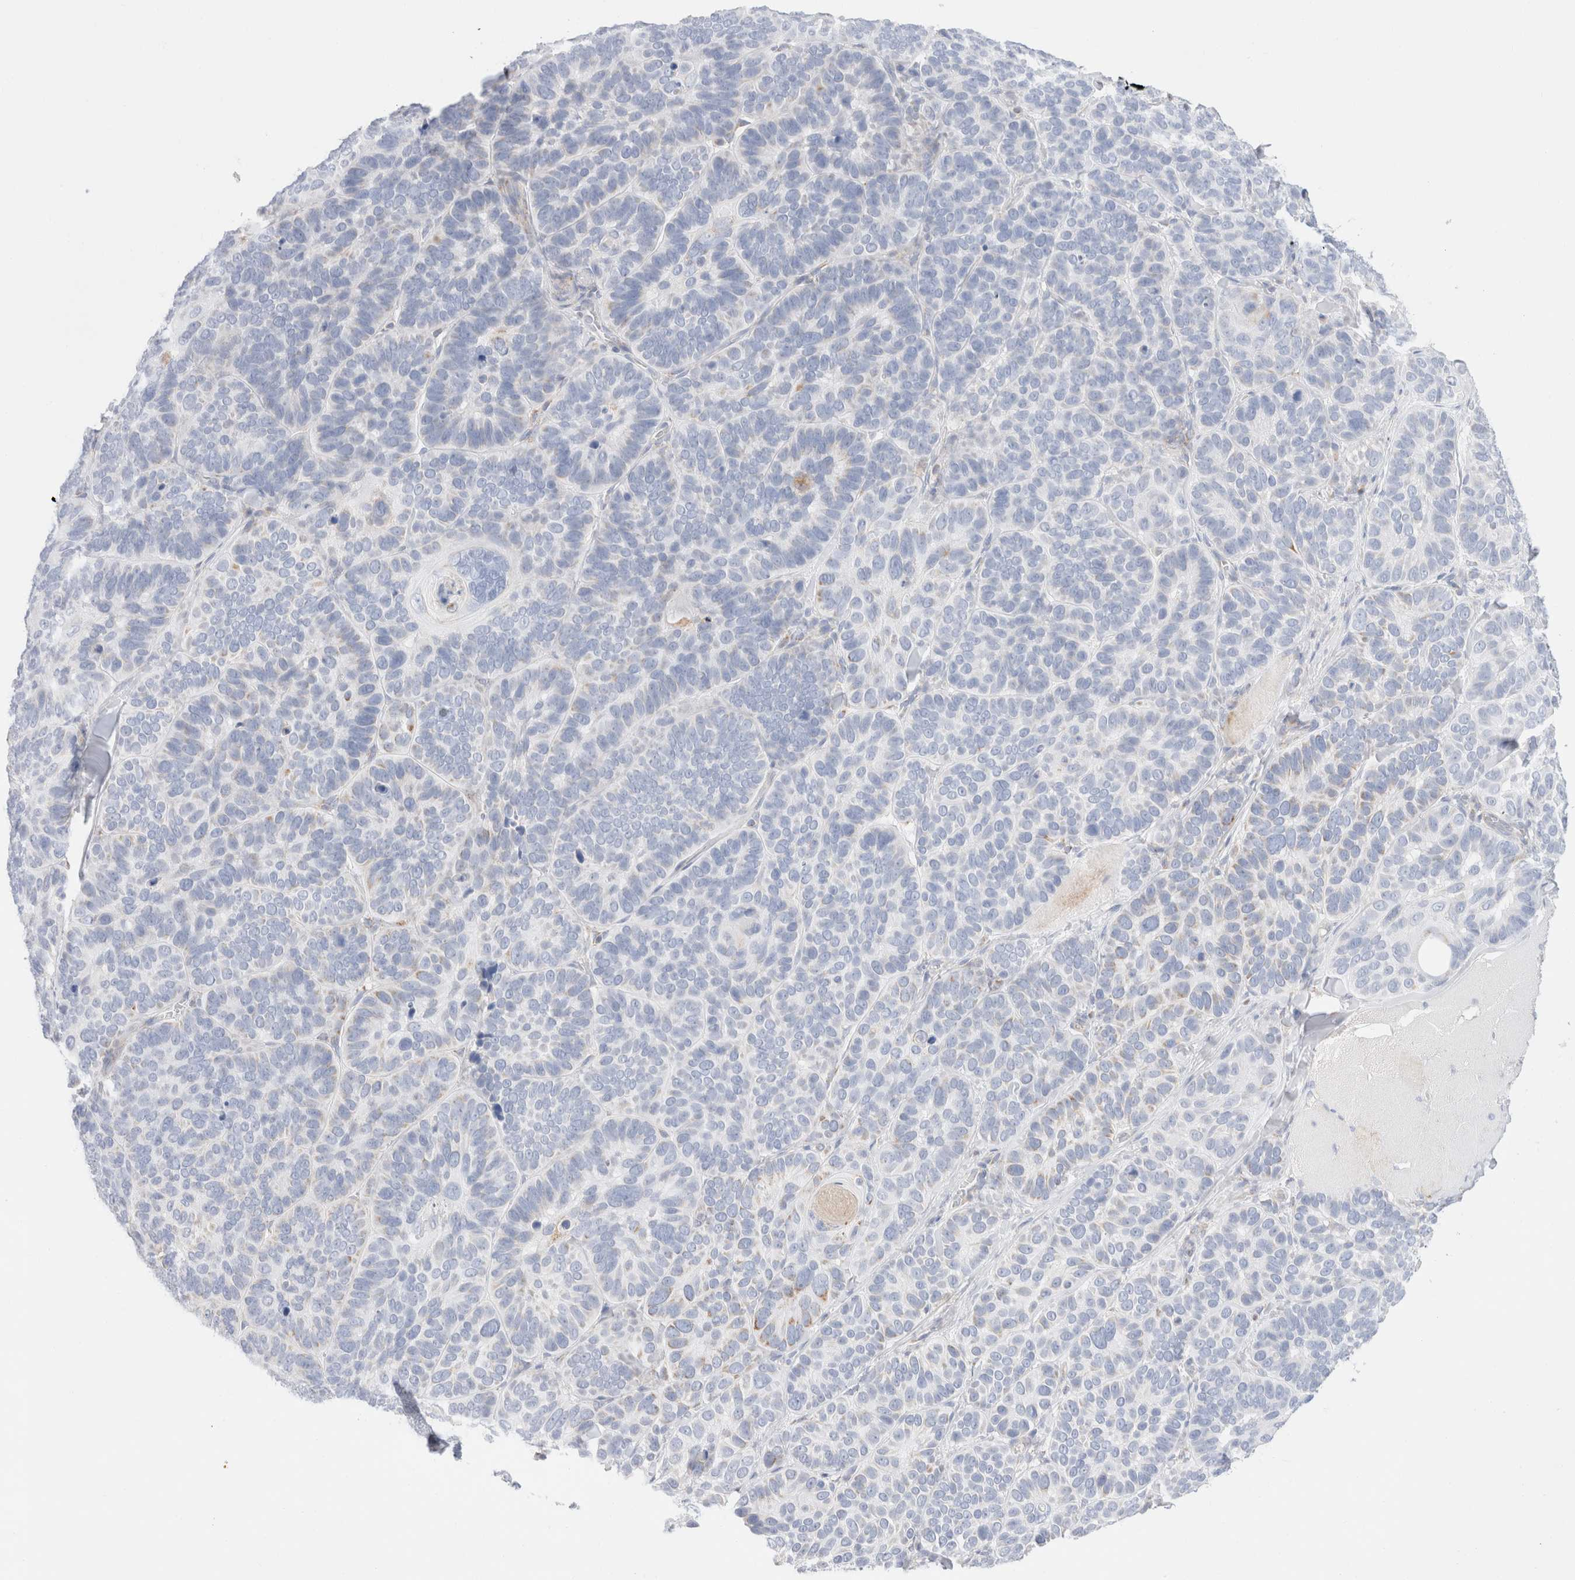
{"staining": {"intensity": "negative", "quantity": "none", "location": "none"}, "tissue": "skin cancer", "cell_type": "Tumor cells", "image_type": "cancer", "snomed": [{"axis": "morphology", "description": "Basal cell carcinoma"}, {"axis": "topography", "description": "Skin"}], "caption": "Immunohistochemistry (IHC) of human skin basal cell carcinoma reveals no expression in tumor cells. (IHC, brightfield microscopy, high magnification).", "gene": "ATP6V1C1", "patient": {"sex": "male", "age": 62}}